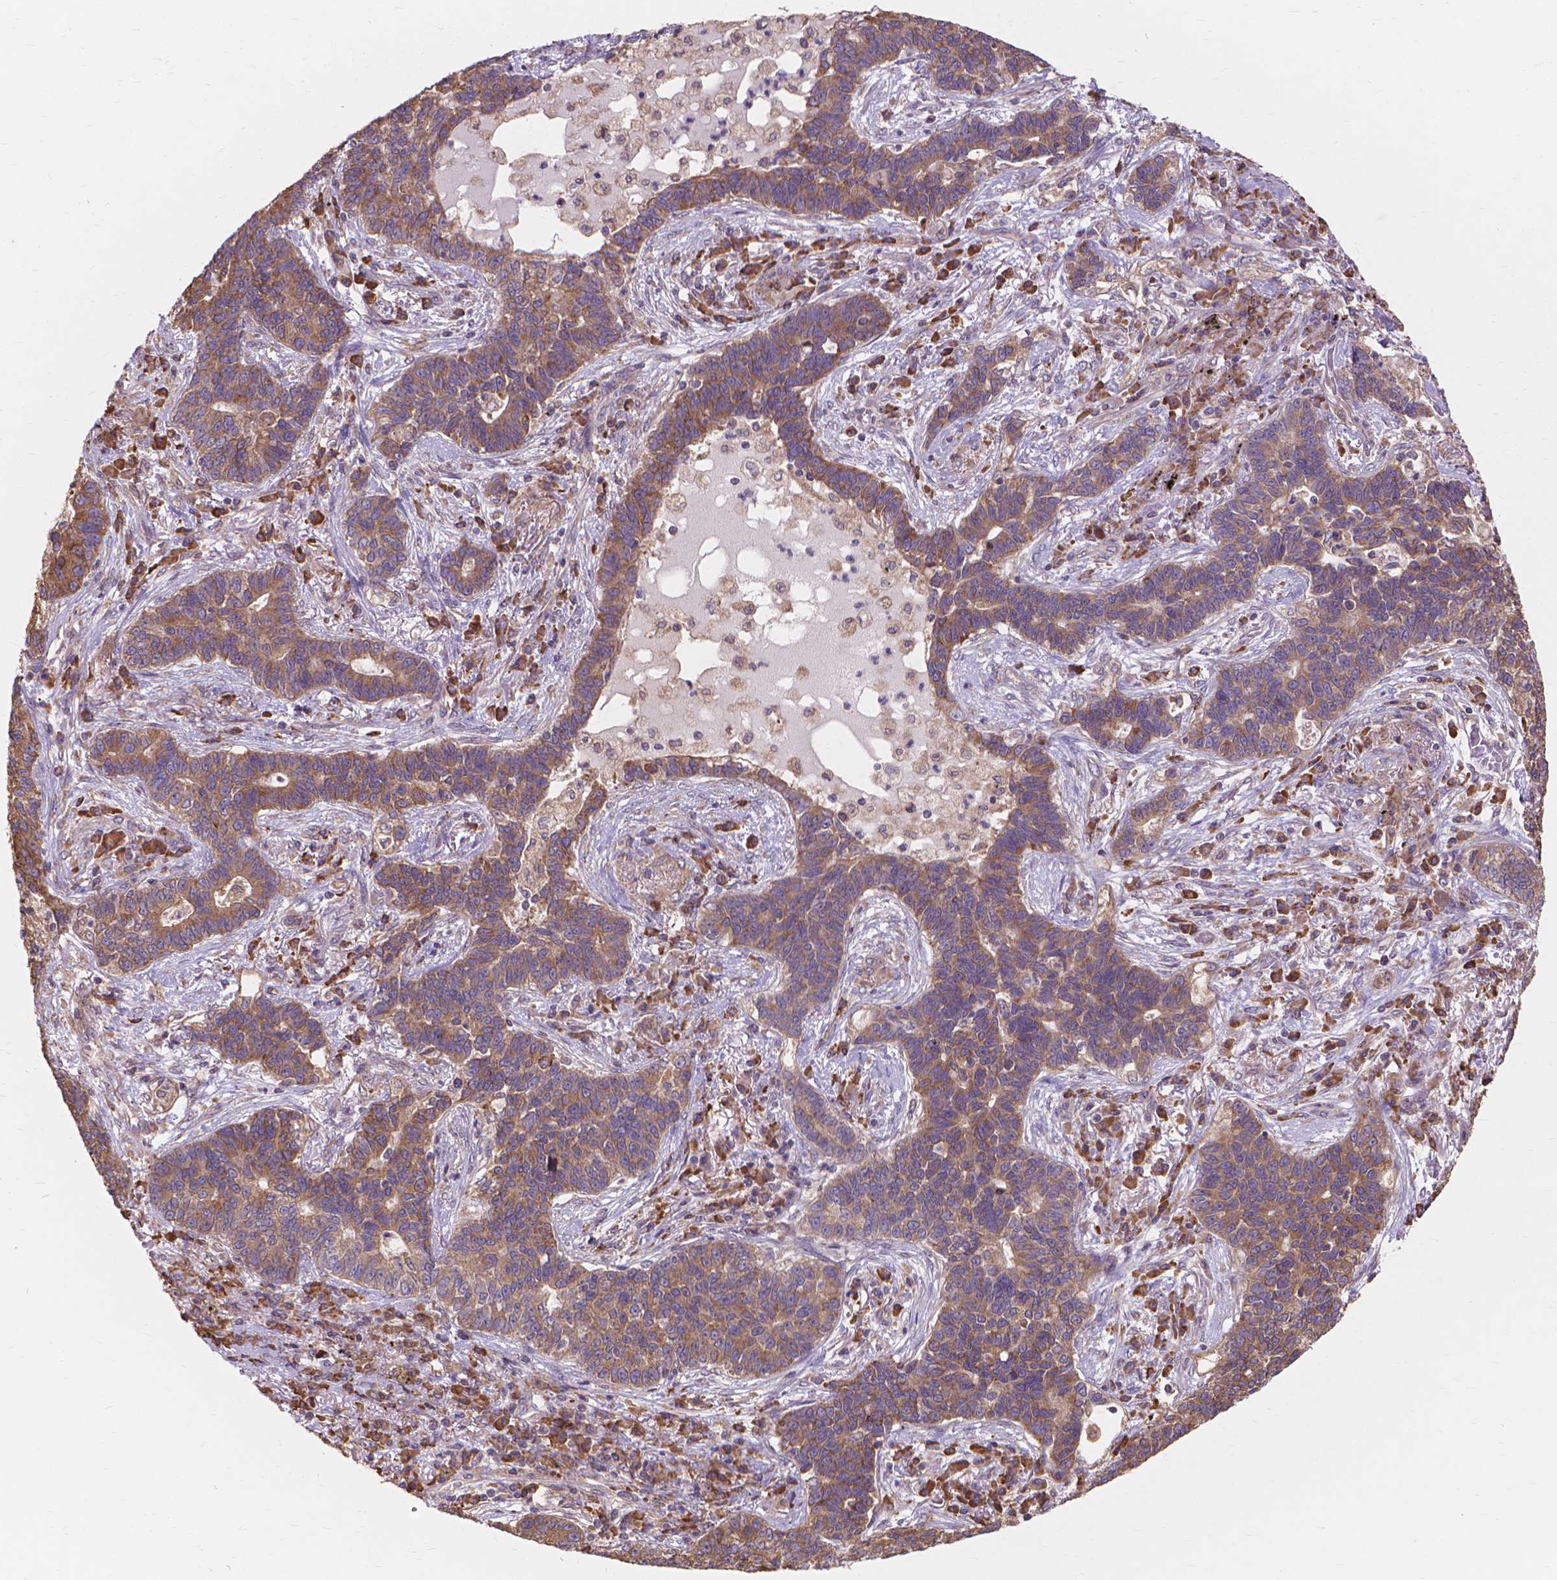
{"staining": {"intensity": "moderate", "quantity": ">75%", "location": "cytoplasmic/membranous"}, "tissue": "lung cancer", "cell_type": "Tumor cells", "image_type": "cancer", "snomed": [{"axis": "morphology", "description": "Adenocarcinoma, NOS"}, {"axis": "topography", "description": "Lung"}], "caption": "The image exhibits immunohistochemical staining of lung cancer. There is moderate cytoplasmic/membranous expression is seen in approximately >75% of tumor cells. The staining is performed using DAB (3,3'-diaminobenzidine) brown chromogen to label protein expression. The nuclei are counter-stained blue using hematoxylin.", "gene": "TAB2", "patient": {"sex": "female", "age": 57}}